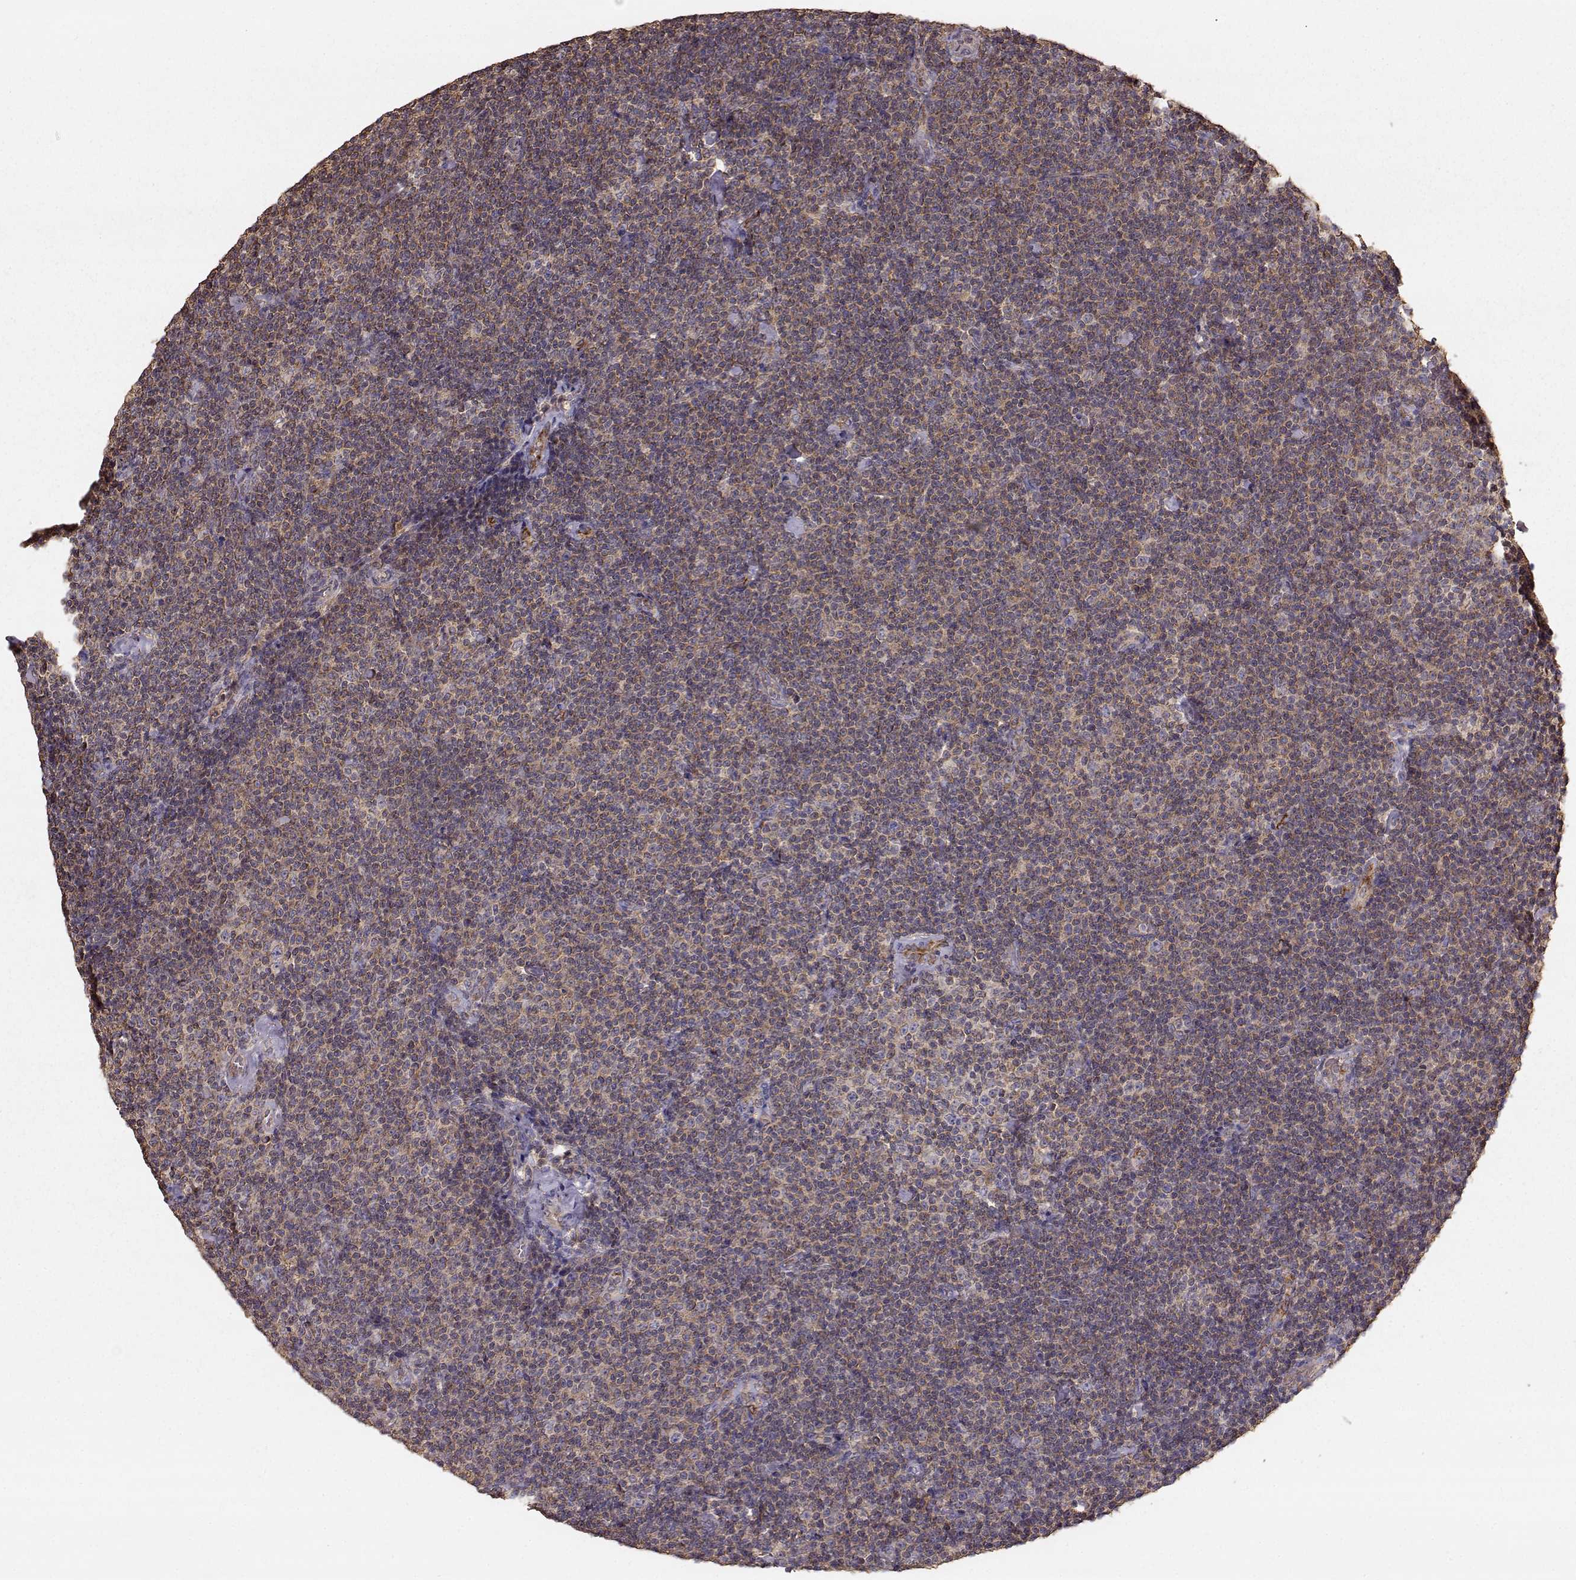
{"staining": {"intensity": "moderate", "quantity": ">75%", "location": "cytoplasmic/membranous"}, "tissue": "lymphoma", "cell_type": "Tumor cells", "image_type": "cancer", "snomed": [{"axis": "morphology", "description": "Malignant lymphoma, non-Hodgkin's type, Low grade"}, {"axis": "topography", "description": "Lymph node"}], "caption": "Immunohistochemical staining of human lymphoma demonstrates medium levels of moderate cytoplasmic/membranous positivity in approximately >75% of tumor cells. The protein is stained brown, and the nuclei are stained in blue (DAB IHC with brightfield microscopy, high magnification).", "gene": "TARS3", "patient": {"sex": "male", "age": 81}}